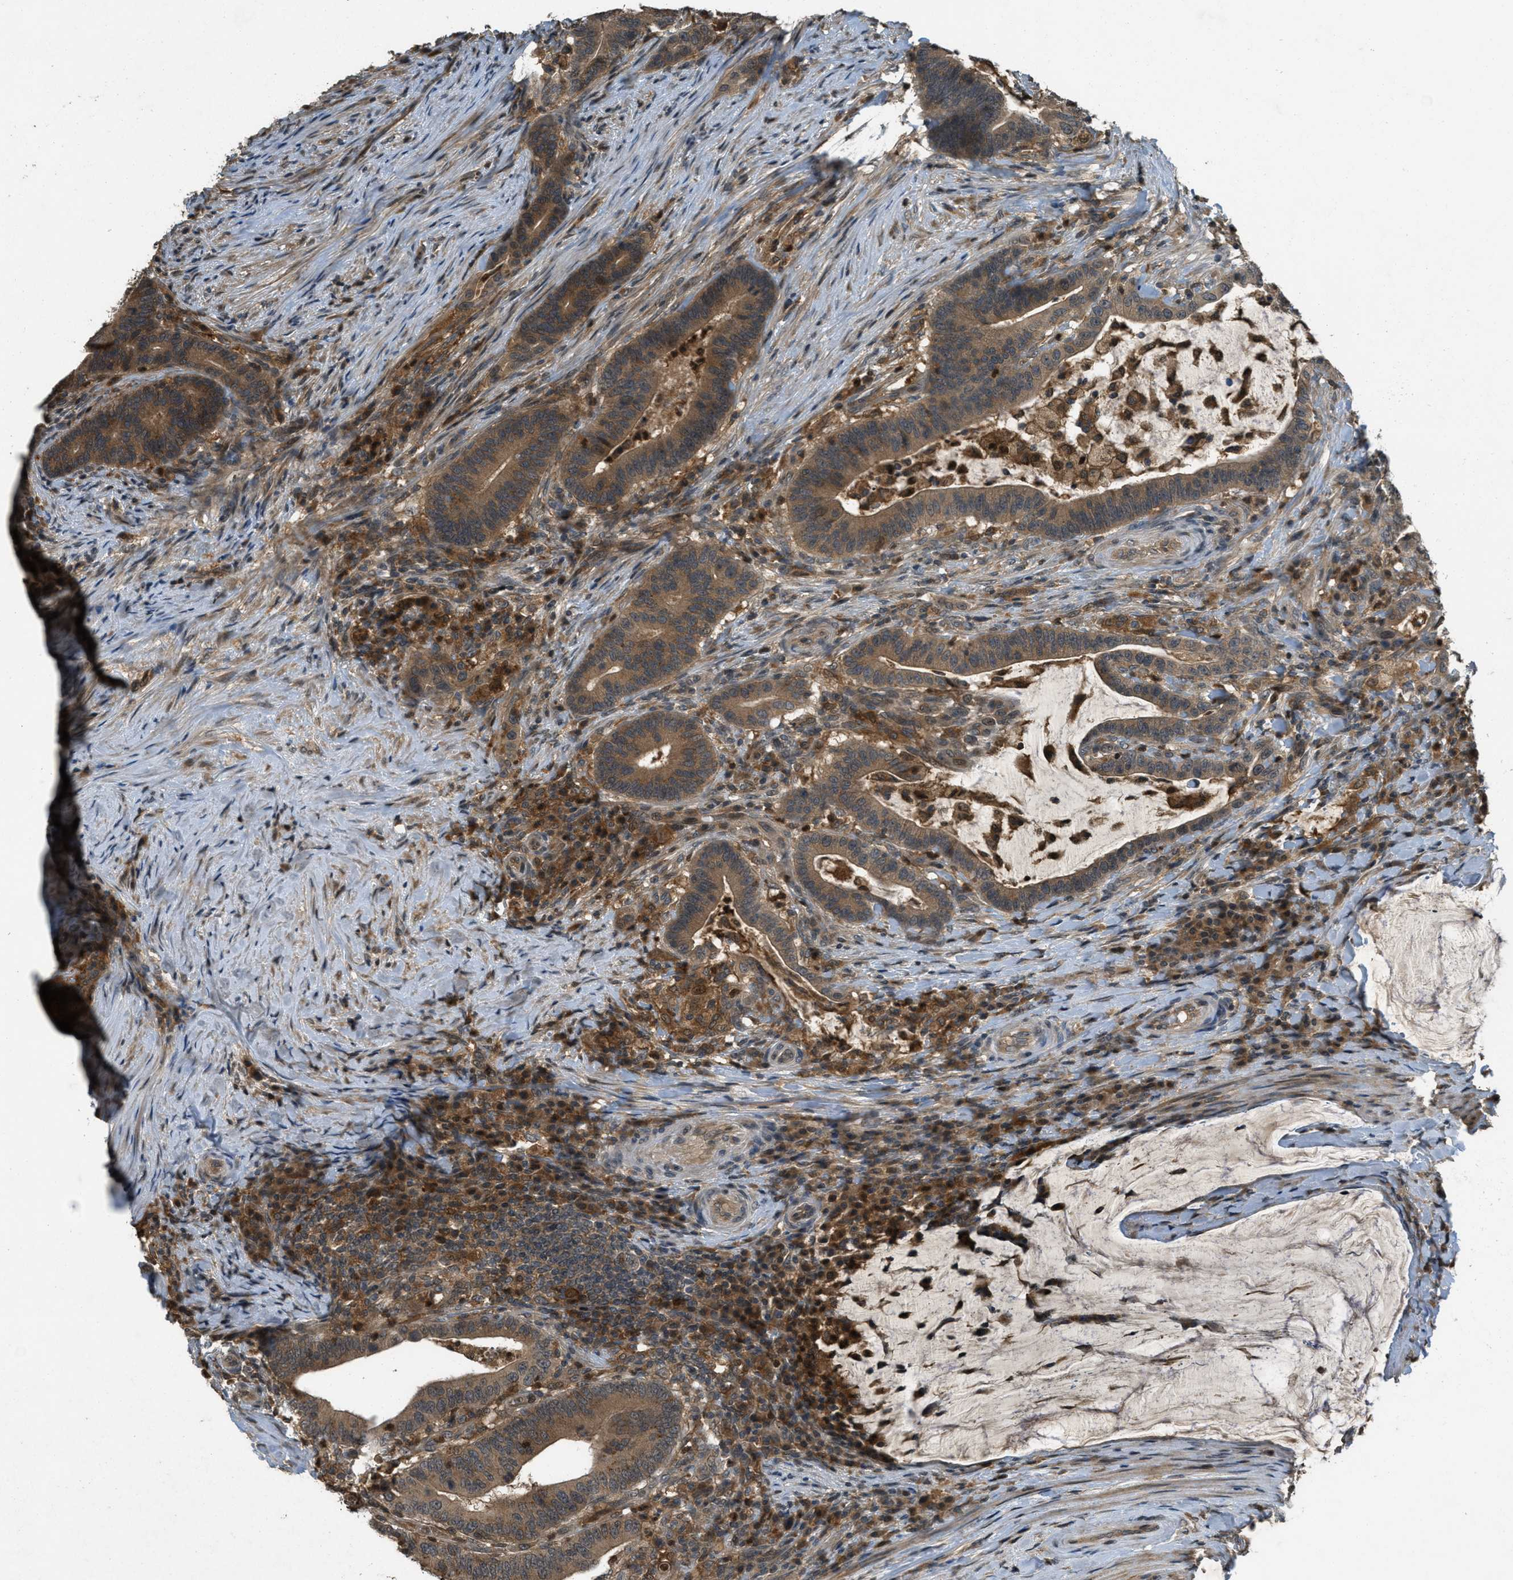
{"staining": {"intensity": "moderate", "quantity": ">75%", "location": "cytoplasmic/membranous"}, "tissue": "colorectal cancer", "cell_type": "Tumor cells", "image_type": "cancer", "snomed": [{"axis": "morphology", "description": "Normal tissue, NOS"}, {"axis": "morphology", "description": "Adenocarcinoma, NOS"}, {"axis": "topography", "description": "Colon"}], "caption": "Colorectal adenocarcinoma tissue shows moderate cytoplasmic/membranous positivity in about >75% of tumor cells", "gene": "ATG7", "patient": {"sex": "female", "age": 66}}